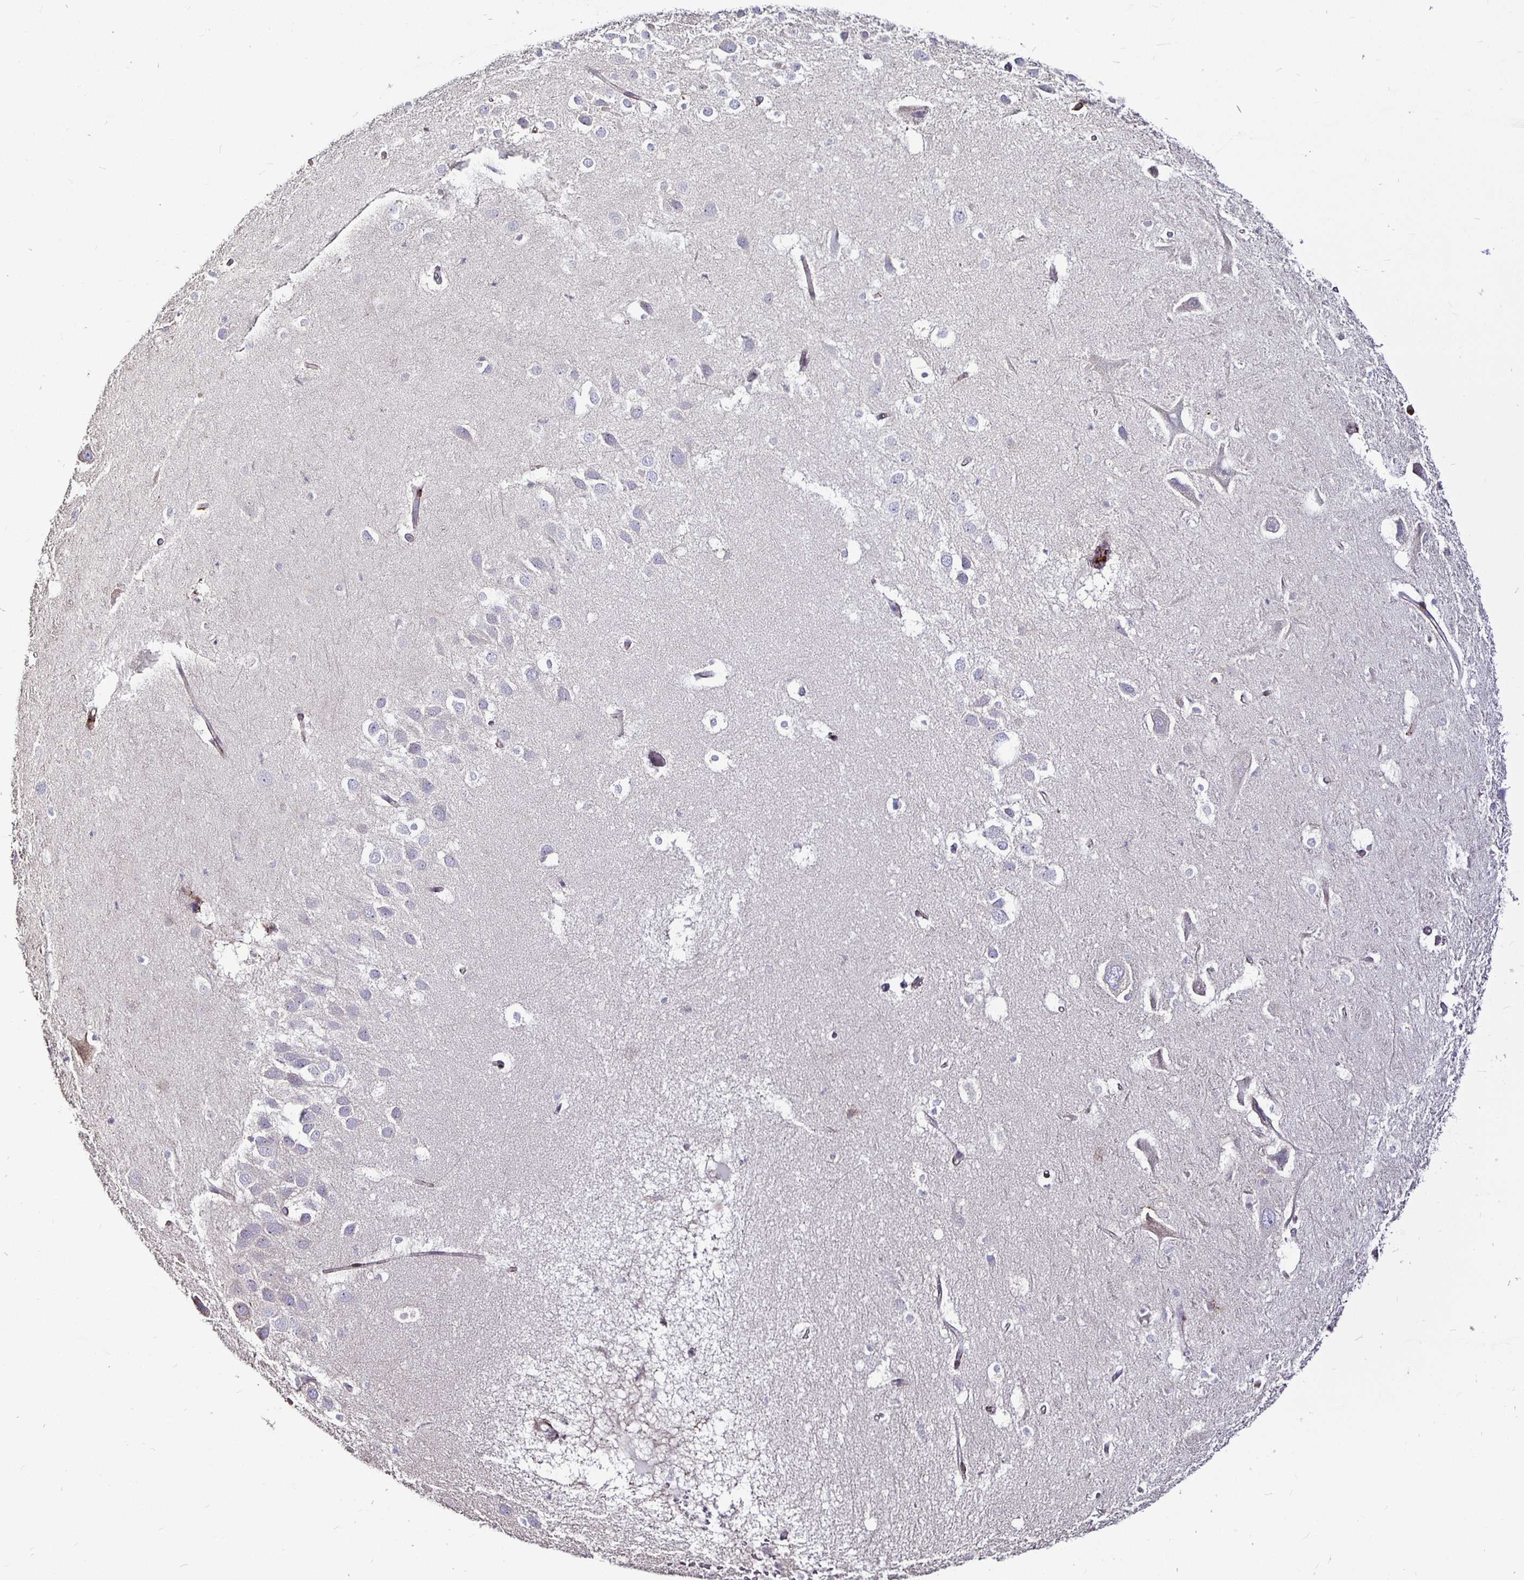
{"staining": {"intensity": "negative", "quantity": "none", "location": "none"}, "tissue": "hippocampus", "cell_type": "Glial cells", "image_type": "normal", "snomed": [{"axis": "morphology", "description": "Normal tissue, NOS"}, {"axis": "topography", "description": "Hippocampus"}], "caption": "Immunohistochemistry (IHC) micrograph of benign hippocampus: hippocampus stained with DAB shows no significant protein expression in glial cells. (Brightfield microscopy of DAB IHC at high magnification).", "gene": "P4HA2", "patient": {"sex": "male", "age": 26}}